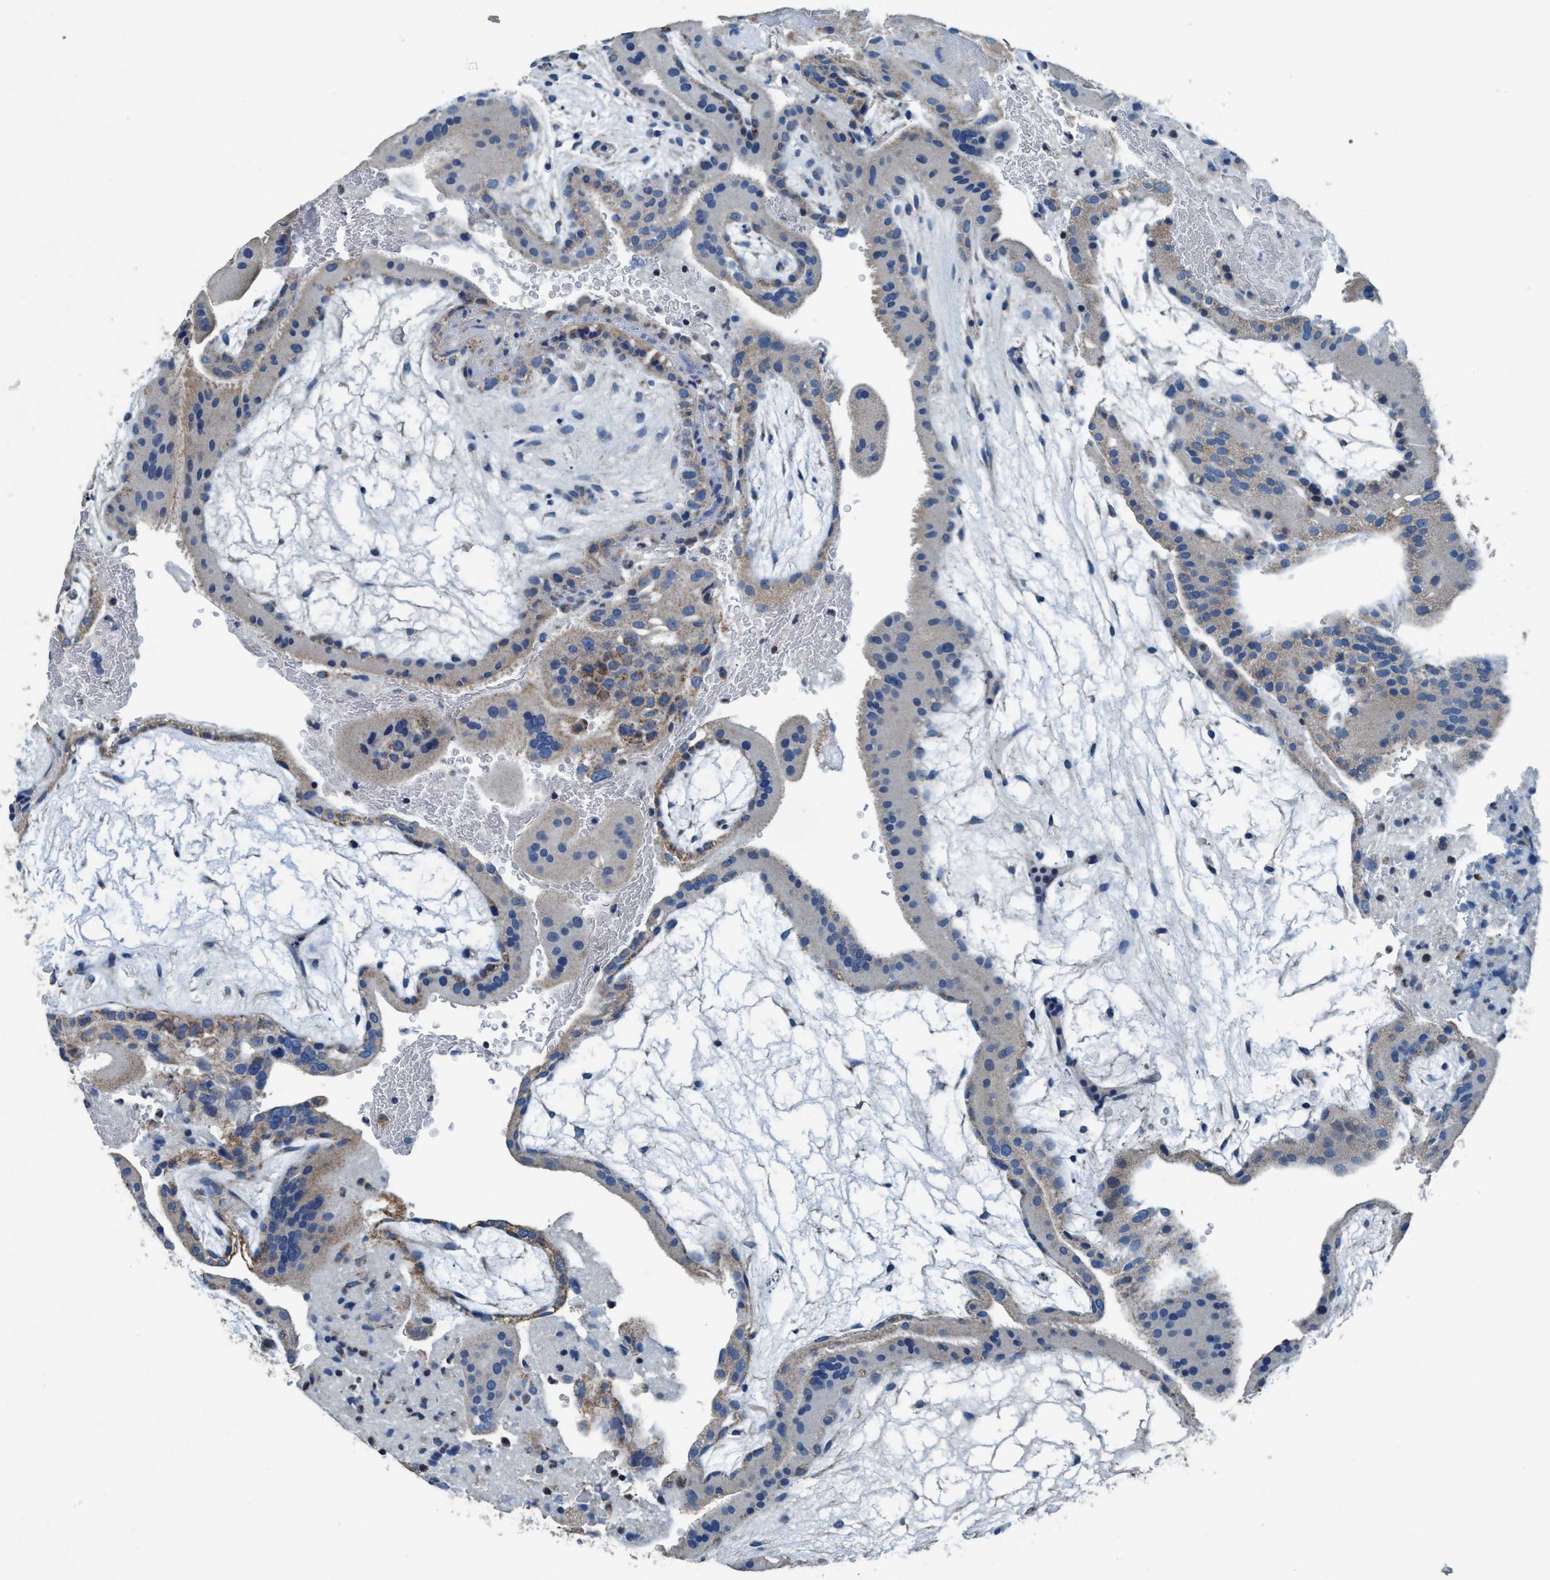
{"staining": {"intensity": "moderate", "quantity": "<25%", "location": "cytoplasmic/membranous"}, "tissue": "placenta", "cell_type": "Trophoblastic cells", "image_type": "normal", "snomed": [{"axis": "morphology", "description": "Normal tissue, NOS"}, {"axis": "topography", "description": "Placenta"}], "caption": "Trophoblastic cells show moderate cytoplasmic/membranous staining in approximately <25% of cells in unremarkable placenta. The staining was performed using DAB, with brown indicating positive protein expression. Nuclei are stained blue with hematoxylin.", "gene": "ANKFN1", "patient": {"sex": "female", "age": 19}}